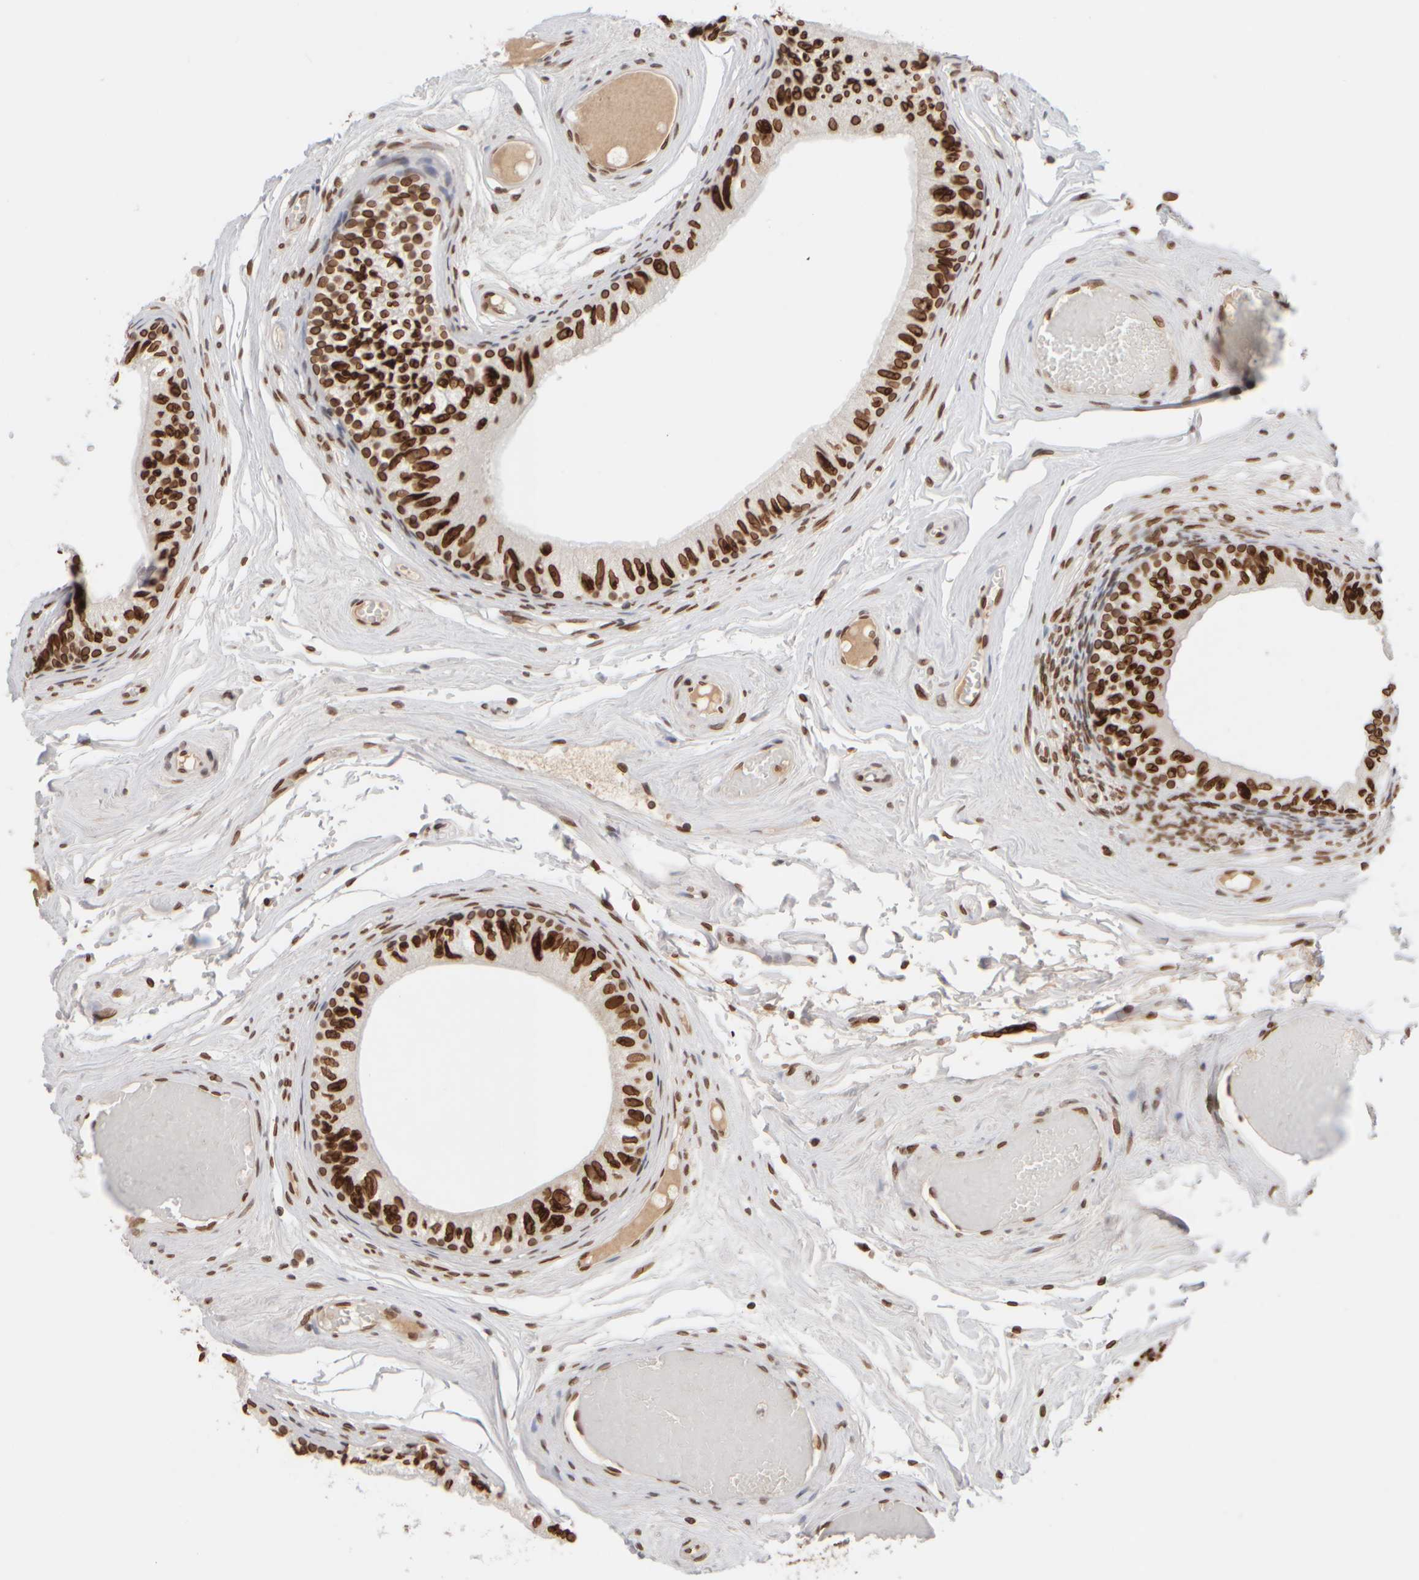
{"staining": {"intensity": "strong", "quantity": ">75%", "location": "cytoplasmic/membranous,nuclear"}, "tissue": "epididymis", "cell_type": "Glandular cells", "image_type": "normal", "snomed": [{"axis": "morphology", "description": "Normal tissue, NOS"}, {"axis": "topography", "description": "Epididymis"}], "caption": "IHC image of normal human epididymis stained for a protein (brown), which demonstrates high levels of strong cytoplasmic/membranous,nuclear positivity in about >75% of glandular cells.", "gene": "ZC3HC1", "patient": {"sex": "male", "age": 79}}